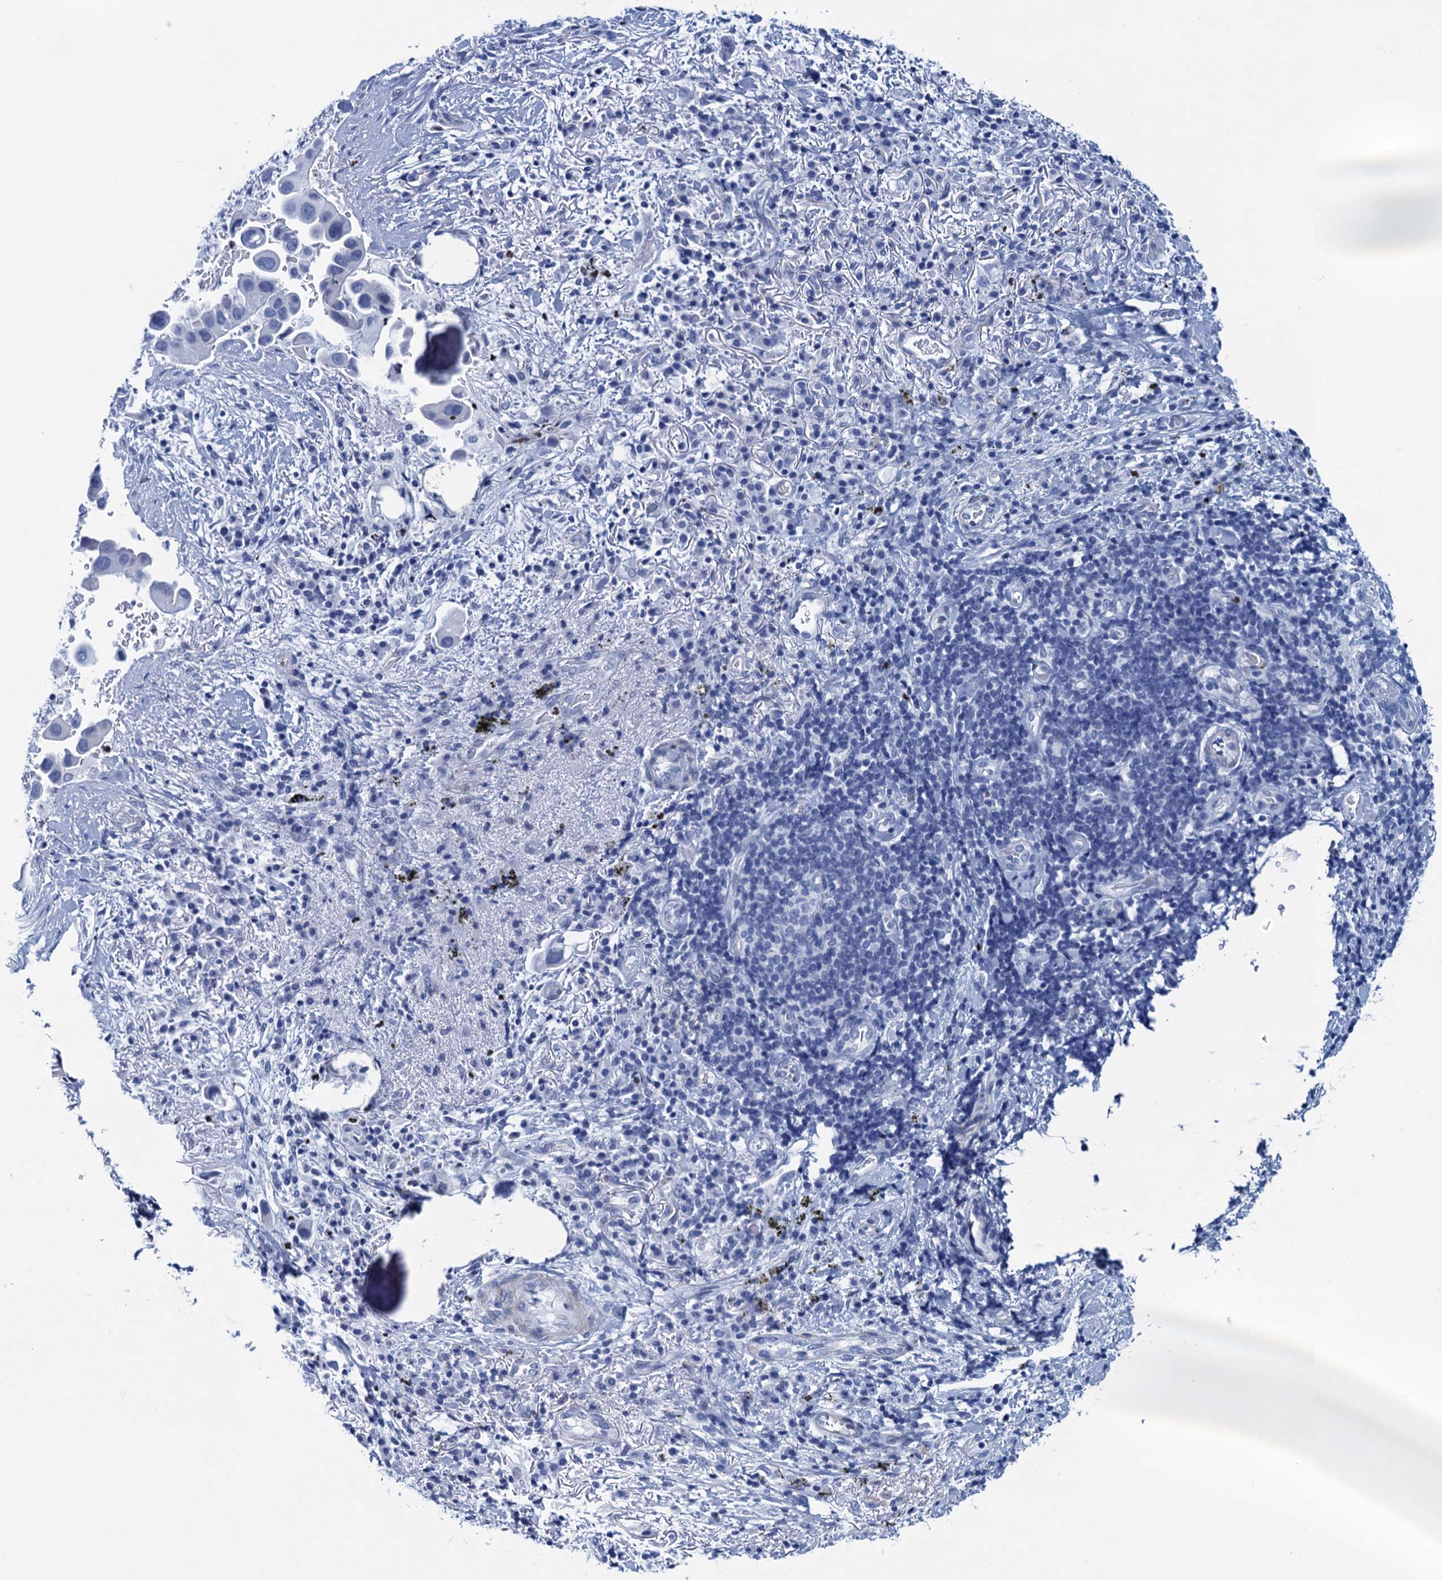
{"staining": {"intensity": "negative", "quantity": "none", "location": "none"}, "tissue": "lung cancer", "cell_type": "Tumor cells", "image_type": "cancer", "snomed": [{"axis": "morphology", "description": "Adenocarcinoma, NOS"}, {"axis": "topography", "description": "Lung"}], "caption": "High power microscopy photomicrograph of an IHC histopathology image of lung cancer, revealing no significant staining in tumor cells. (DAB (3,3'-diaminobenzidine) immunohistochemistry, high magnification).", "gene": "RHCG", "patient": {"sex": "female", "age": 76}}